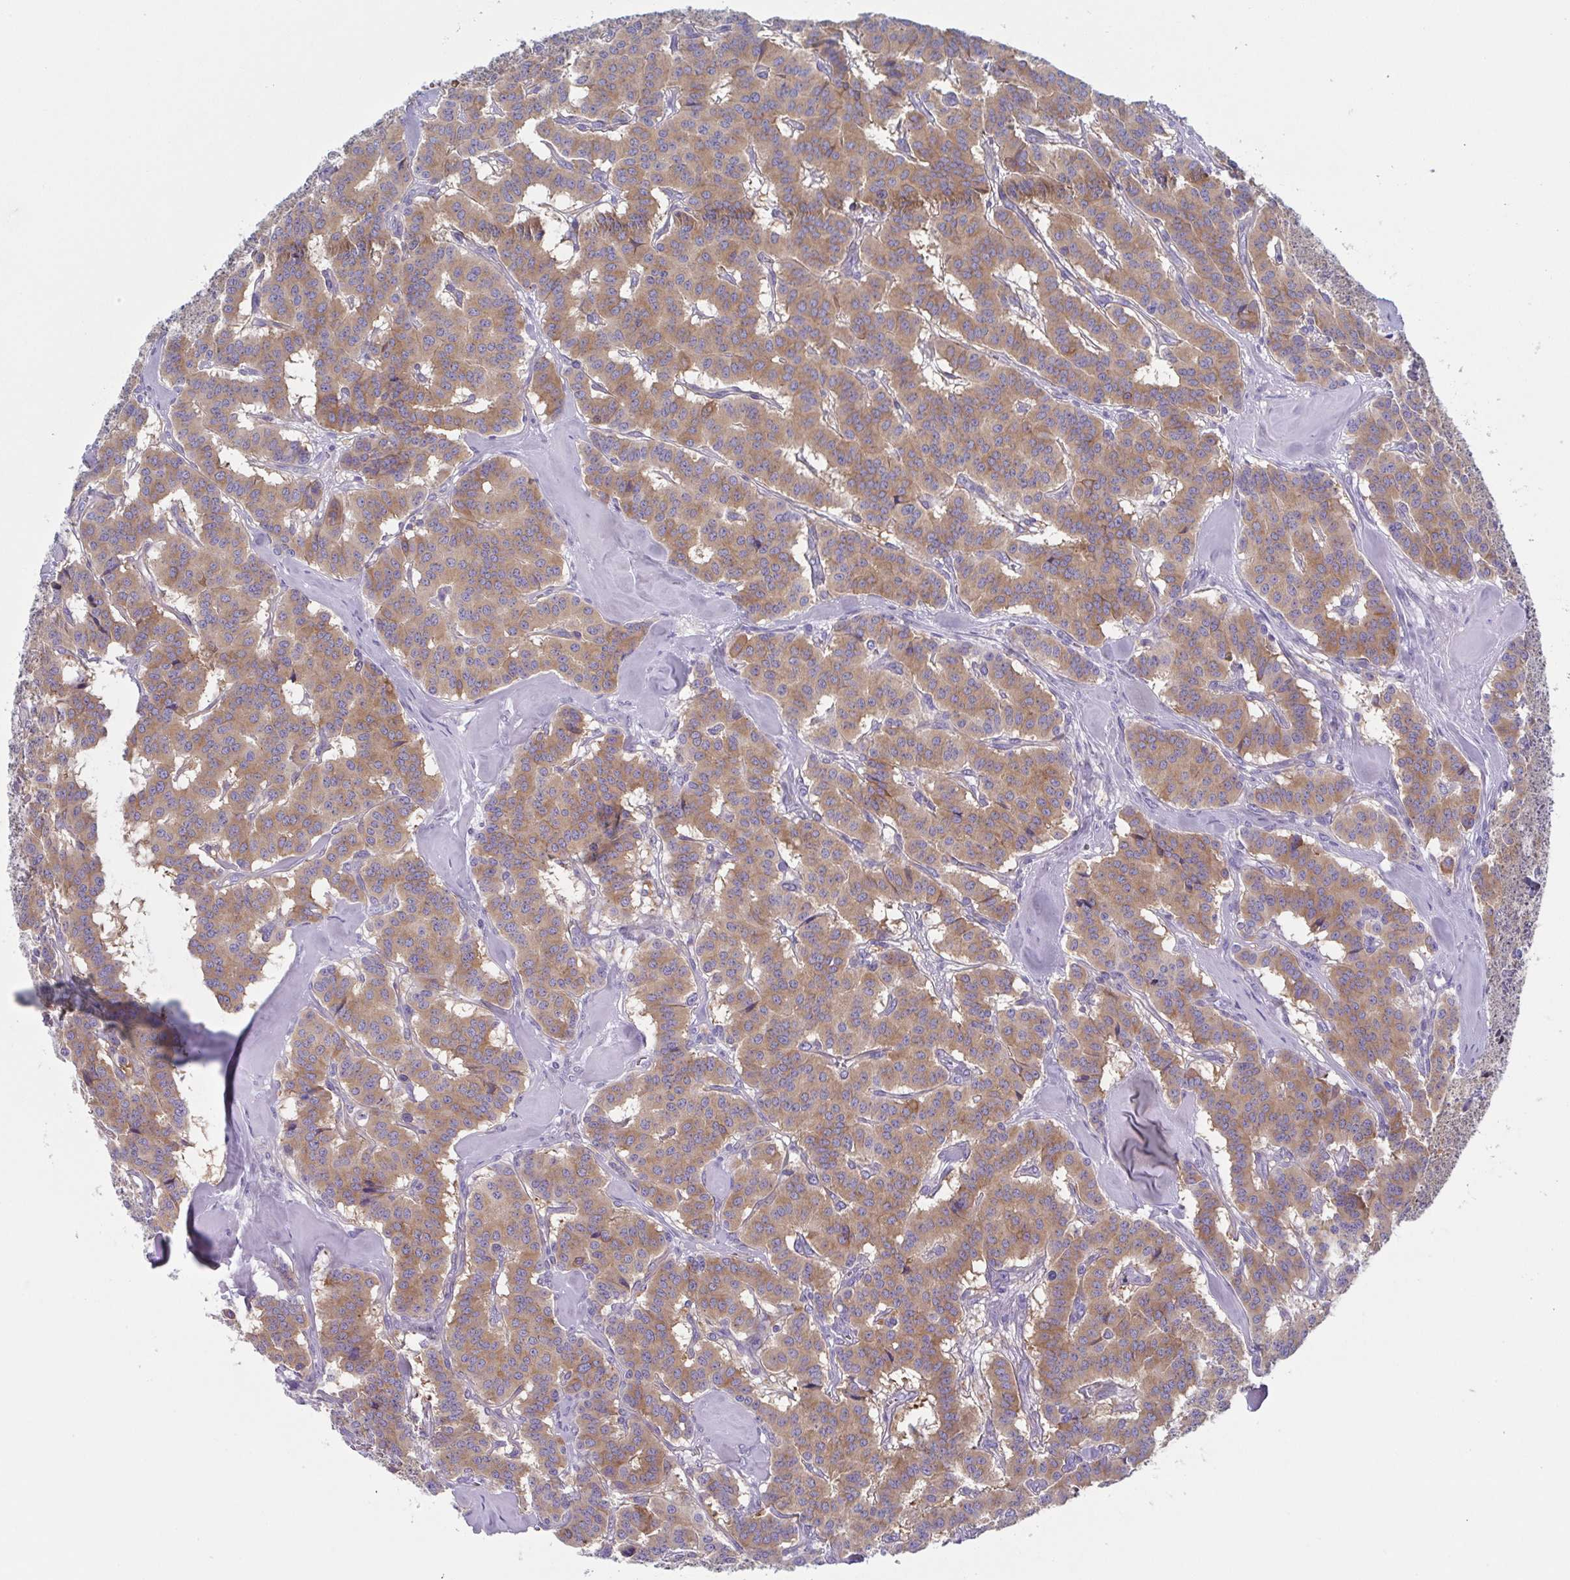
{"staining": {"intensity": "moderate", "quantity": ">75%", "location": "cytoplasmic/membranous"}, "tissue": "carcinoid", "cell_type": "Tumor cells", "image_type": "cancer", "snomed": [{"axis": "morphology", "description": "Normal tissue, NOS"}, {"axis": "morphology", "description": "Carcinoid, malignant, NOS"}, {"axis": "topography", "description": "Lung"}], "caption": "Carcinoid was stained to show a protein in brown. There is medium levels of moderate cytoplasmic/membranous staining in approximately >75% of tumor cells.", "gene": "DYNC1I1", "patient": {"sex": "female", "age": 46}}